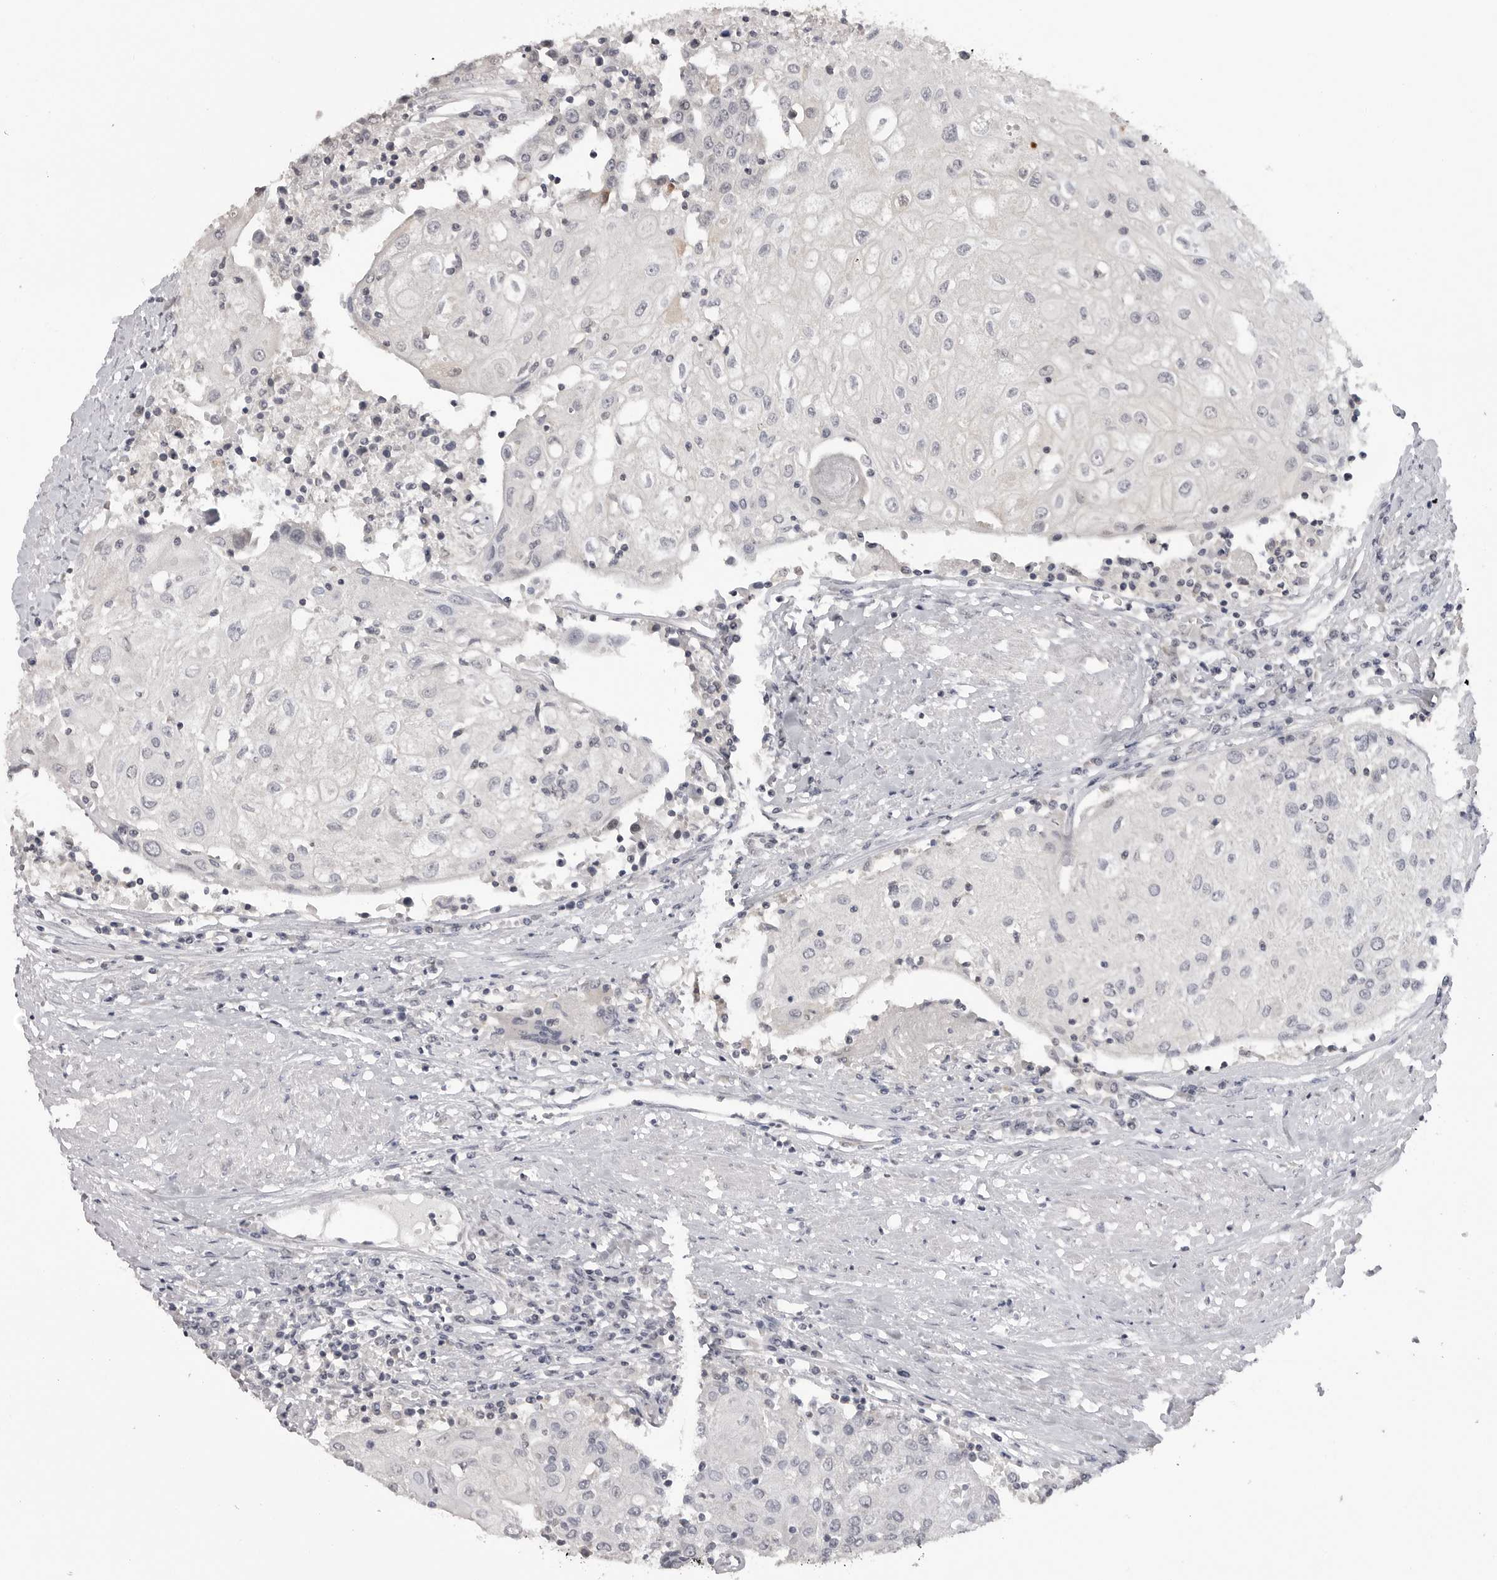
{"staining": {"intensity": "negative", "quantity": "none", "location": "none"}, "tissue": "urothelial cancer", "cell_type": "Tumor cells", "image_type": "cancer", "snomed": [{"axis": "morphology", "description": "Urothelial carcinoma, High grade"}, {"axis": "topography", "description": "Urinary bladder"}], "caption": "High power microscopy photomicrograph of an immunohistochemistry (IHC) image of high-grade urothelial carcinoma, revealing no significant expression in tumor cells. (Immunohistochemistry, brightfield microscopy, high magnification).", "gene": "GPN2", "patient": {"sex": "female", "age": 85}}